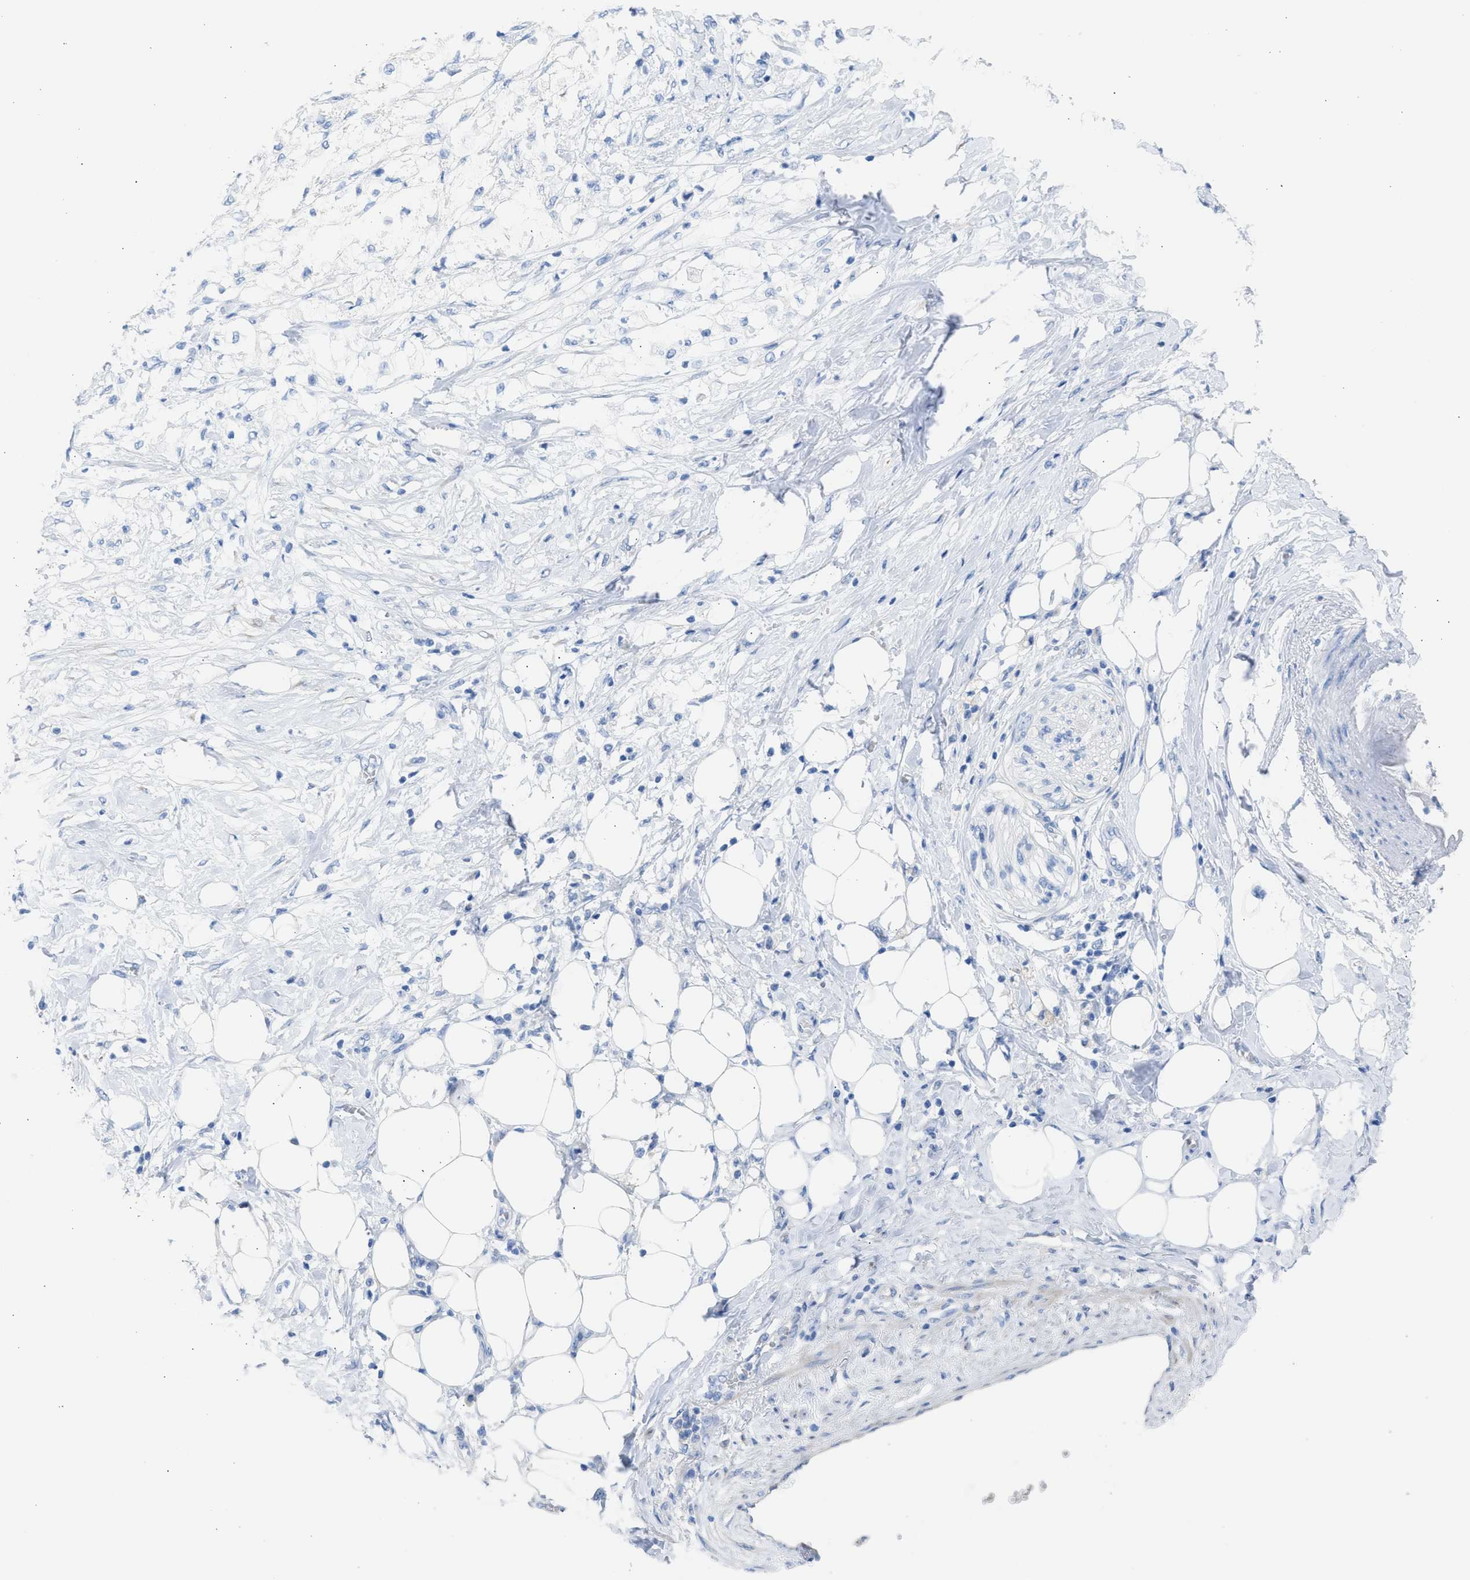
{"staining": {"intensity": "negative", "quantity": "none", "location": "none"}, "tissue": "pancreatic cancer", "cell_type": "Tumor cells", "image_type": "cancer", "snomed": [{"axis": "morphology", "description": "Normal tissue, NOS"}, {"axis": "morphology", "description": "Adenocarcinoma, NOS"}, {"axis": "topography", "description": "Pancreas"}, {"axis": "topography", "description": "Duodenum"}], "caption": "High magnification brightfield microscopy of pancreatic cancer stained with DAB (3,3'-diaminobenzidine) (brown) and counterstained with hematoxylin (blue): tumor cells show no significant expression.", "gene": "SPATA3", "patient": {"sex": "female", "age": 60}}